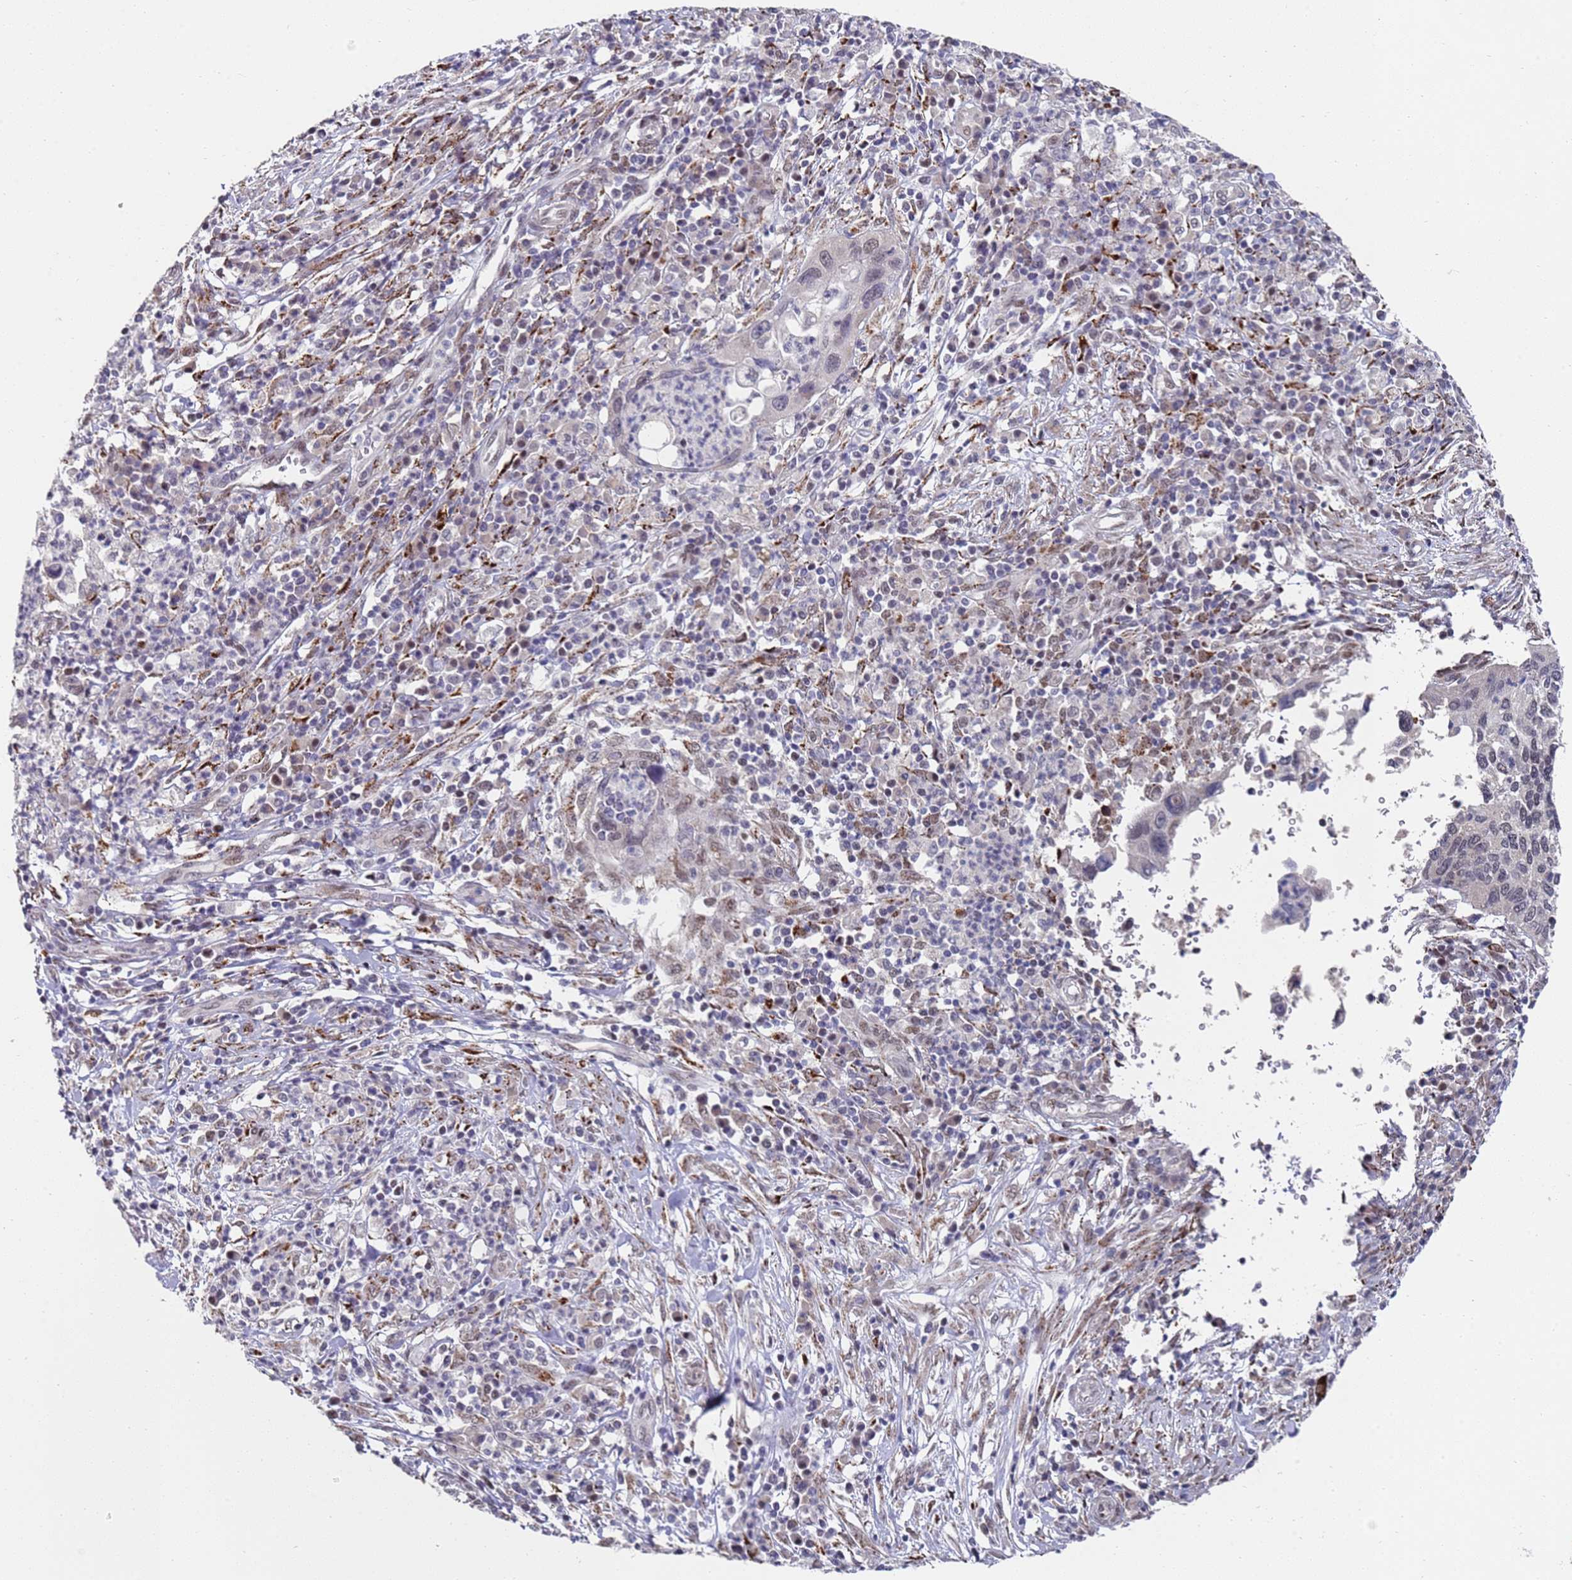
{"staining": {"intensity": "weak", "quantity": "<25%", "location": "nuclear"}, "tissue": "cervical cancer", "cell_type": "Tumor cells", "image_type": "cancer", "snomed": [{"axis": "morphology", "description": "Squamous cell carcinoma, NOS"}, {"axis": "topography", "description": "Cervix"}], "caption": "The immunohistochemistry (IHC) image has no significant expression in tumor cells of cervical squamous cell carcinoma tissue.", "gene": "COPS6", "patient": {"sex": "female", "age": 38}}